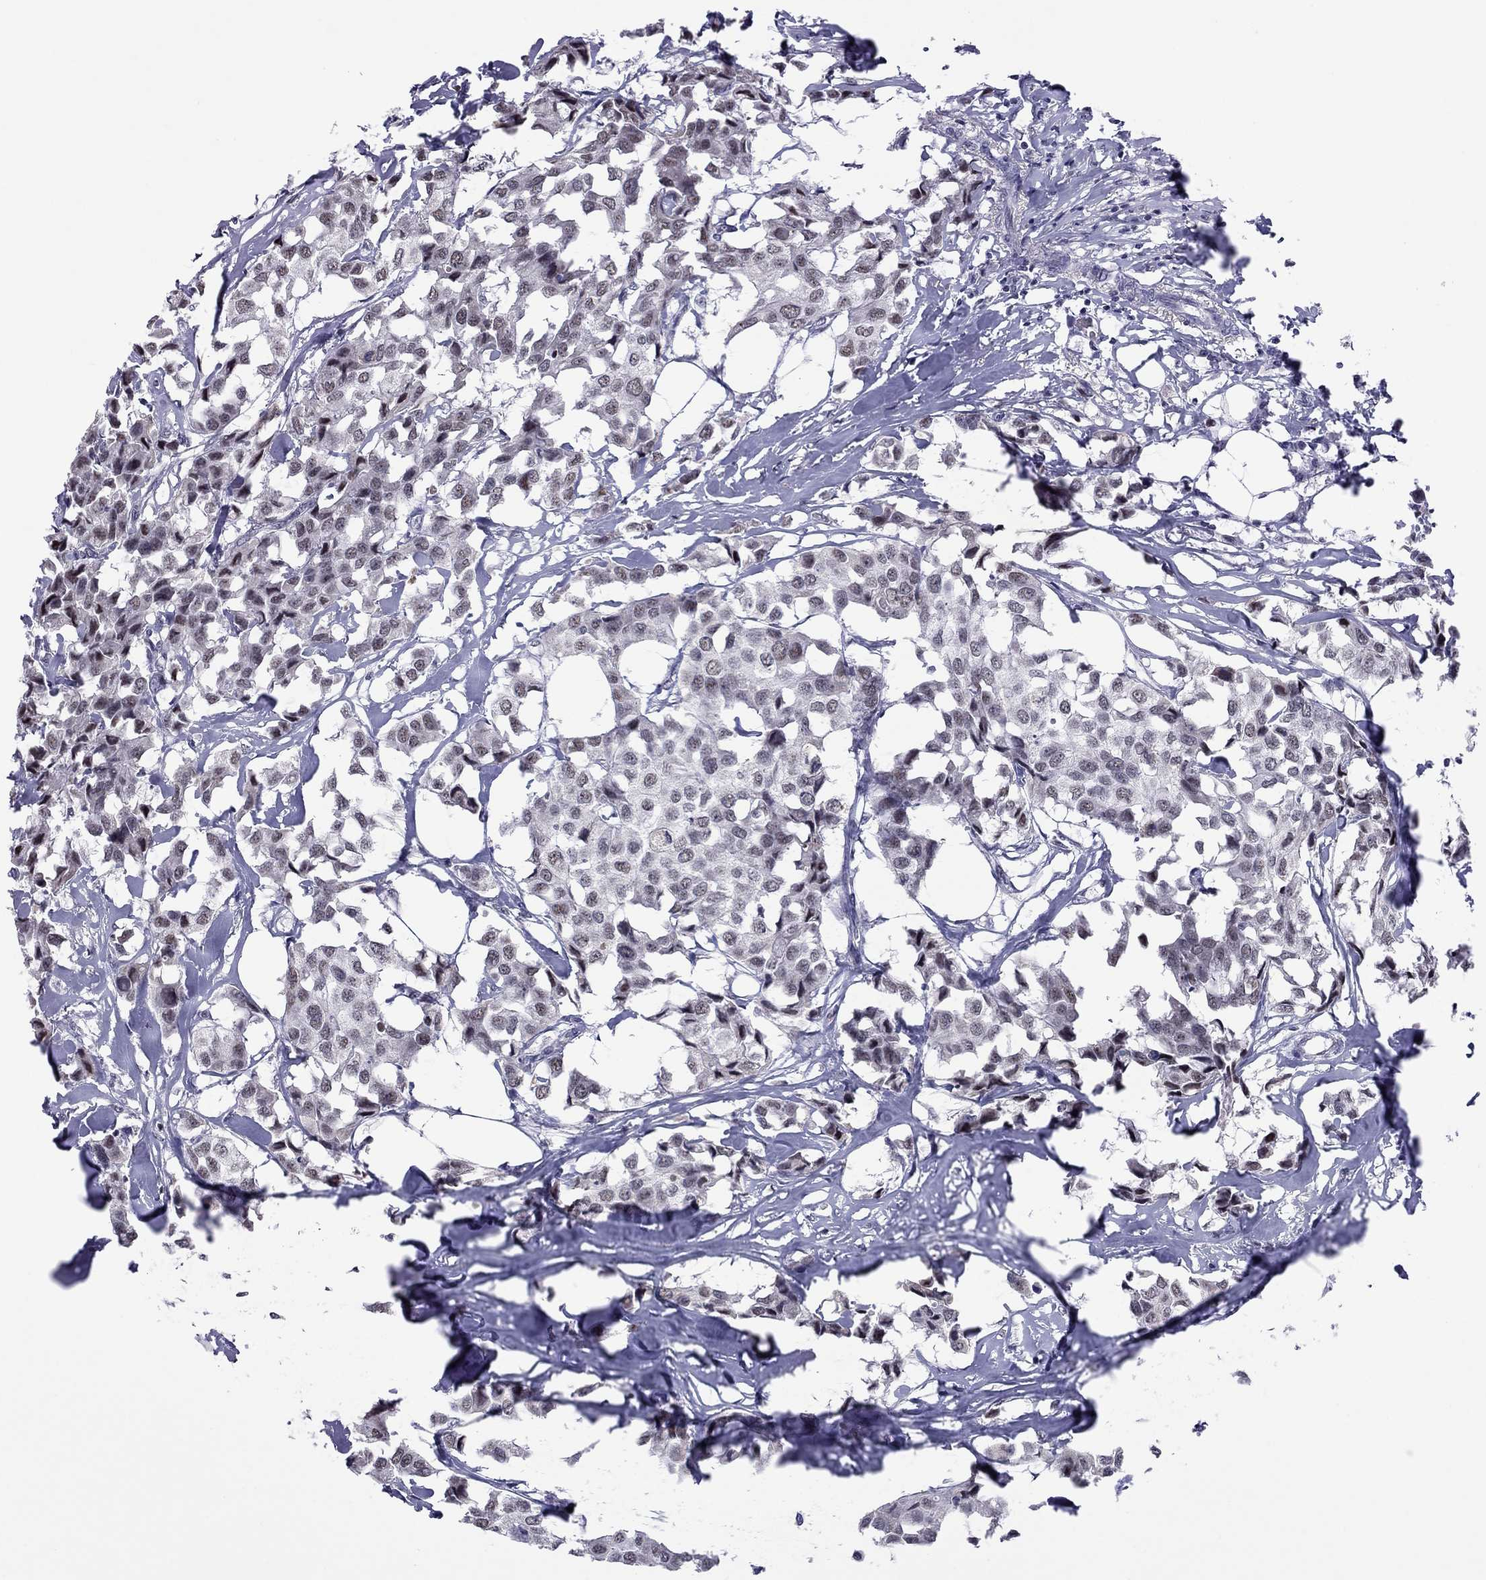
{"staining": {"intensity": "negative", "quantity": "none", "location": "none"}, "tissue": "breast cancer", "cell_type": "Tumor cells", "image_type": "cancer", "snomed": [{"axis": "morphology", "description": "Duct carcinoma"}, {"axis": "topography", "description": "Breast"}], "caption": "Infiltrating ductal carcinoma (breast) was stained to show a protein in brown. There is no significant expression in tumor cells.", "gene": "PPP1R3A", "patient": {"sex": "female", "age": 80}}